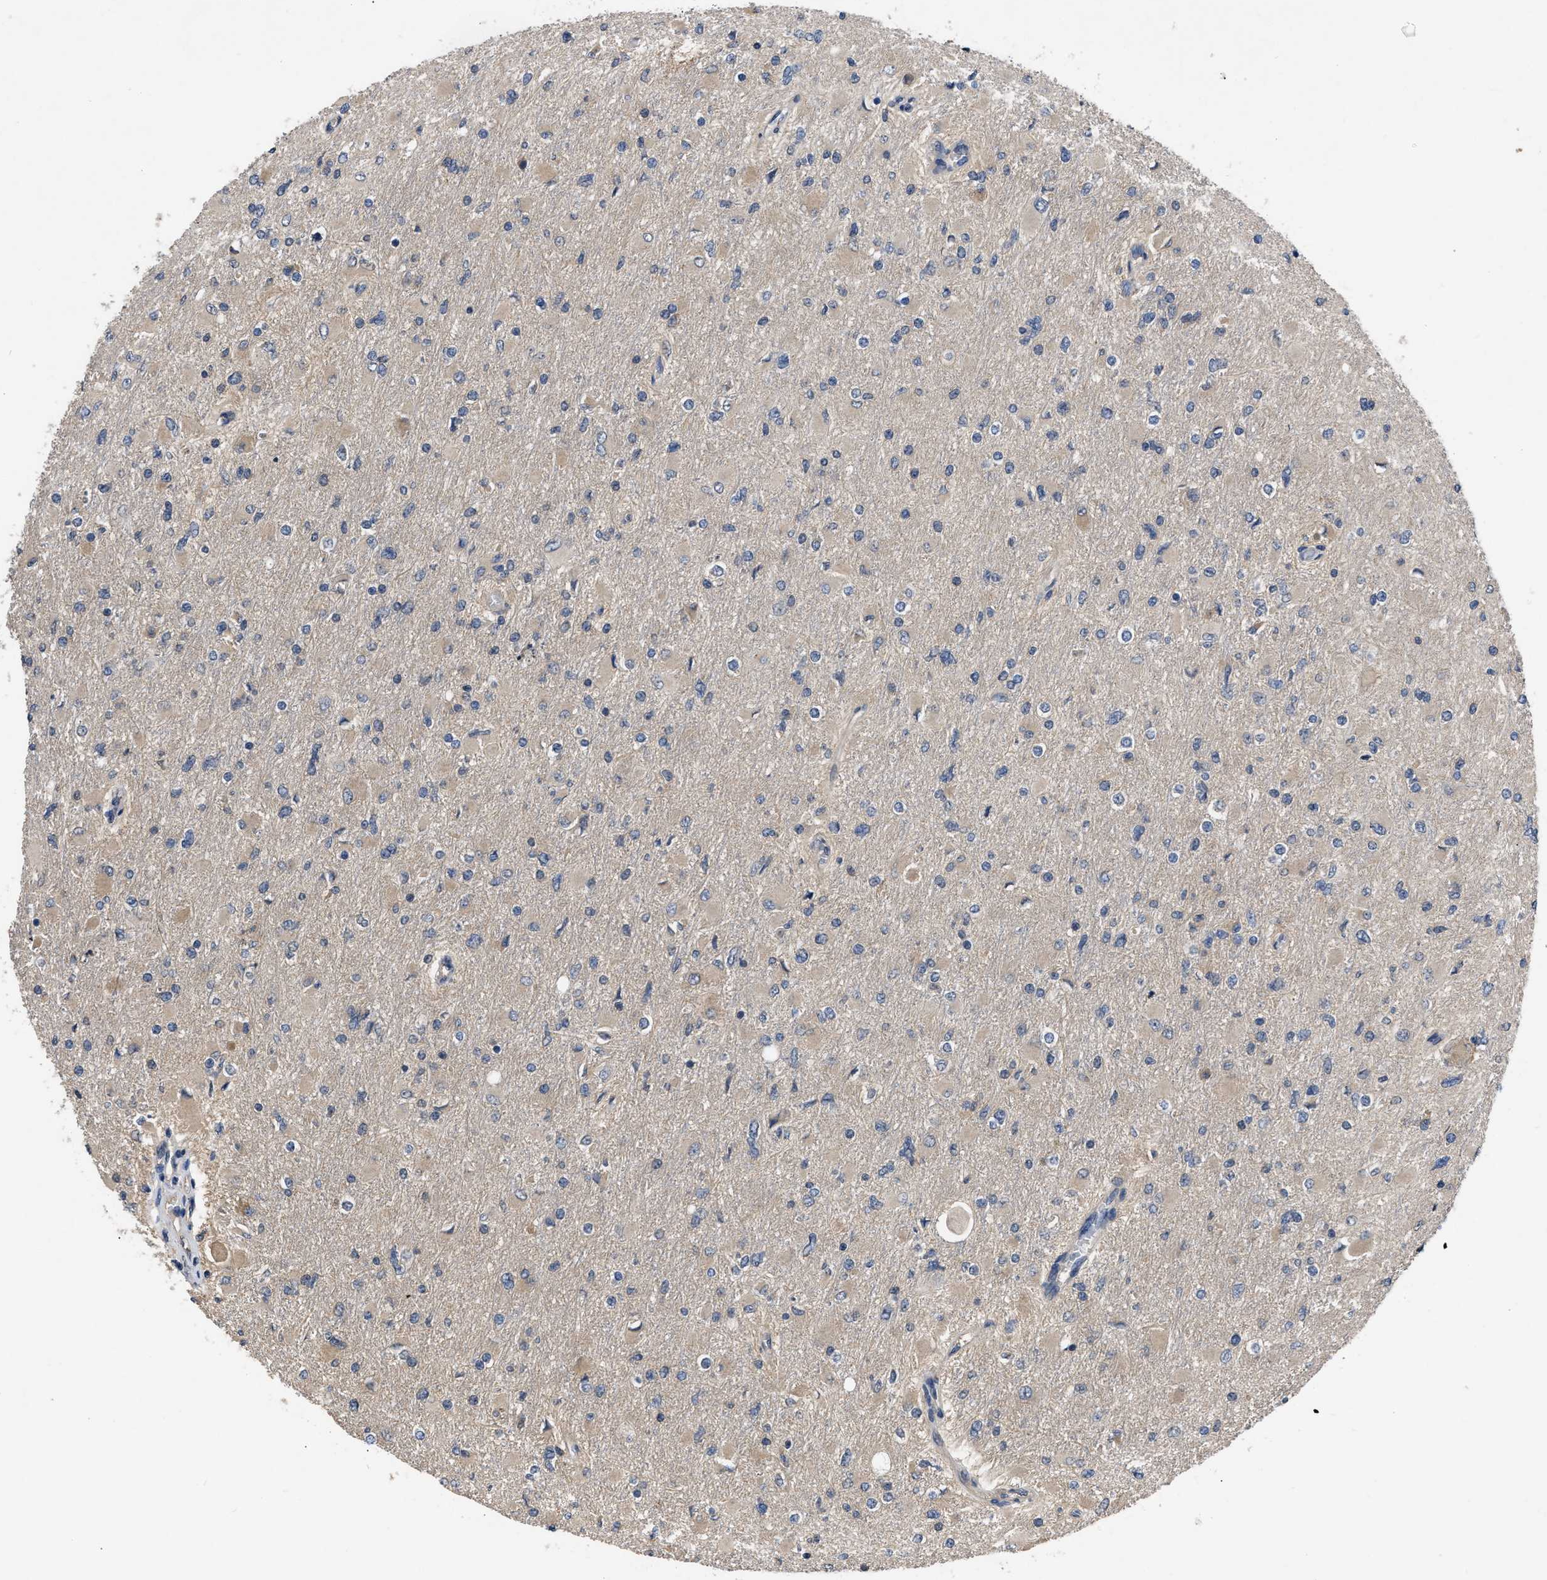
{"staining": {"intensity": "weak", "quantity": "25%-75%", "location": "cytoplasmic/membranous"}, "tissue": "glioma", "cell_type": "Tumor cells", "image_type": "cancer", "snomed": [{"axis": "morphology", "description": "Glioma, malignant, High grade"}, {"axis": "topography", "description": "Cerebral cortex"}], "caption": "The micrograph demonstrates staining of malignant high-grade glioma, revealing weak cytoplasmic/membranous protein staining (brown color) within tumor cells.", "gene": "VPS4A", "patient": {"sex": "female", "age": 36}}